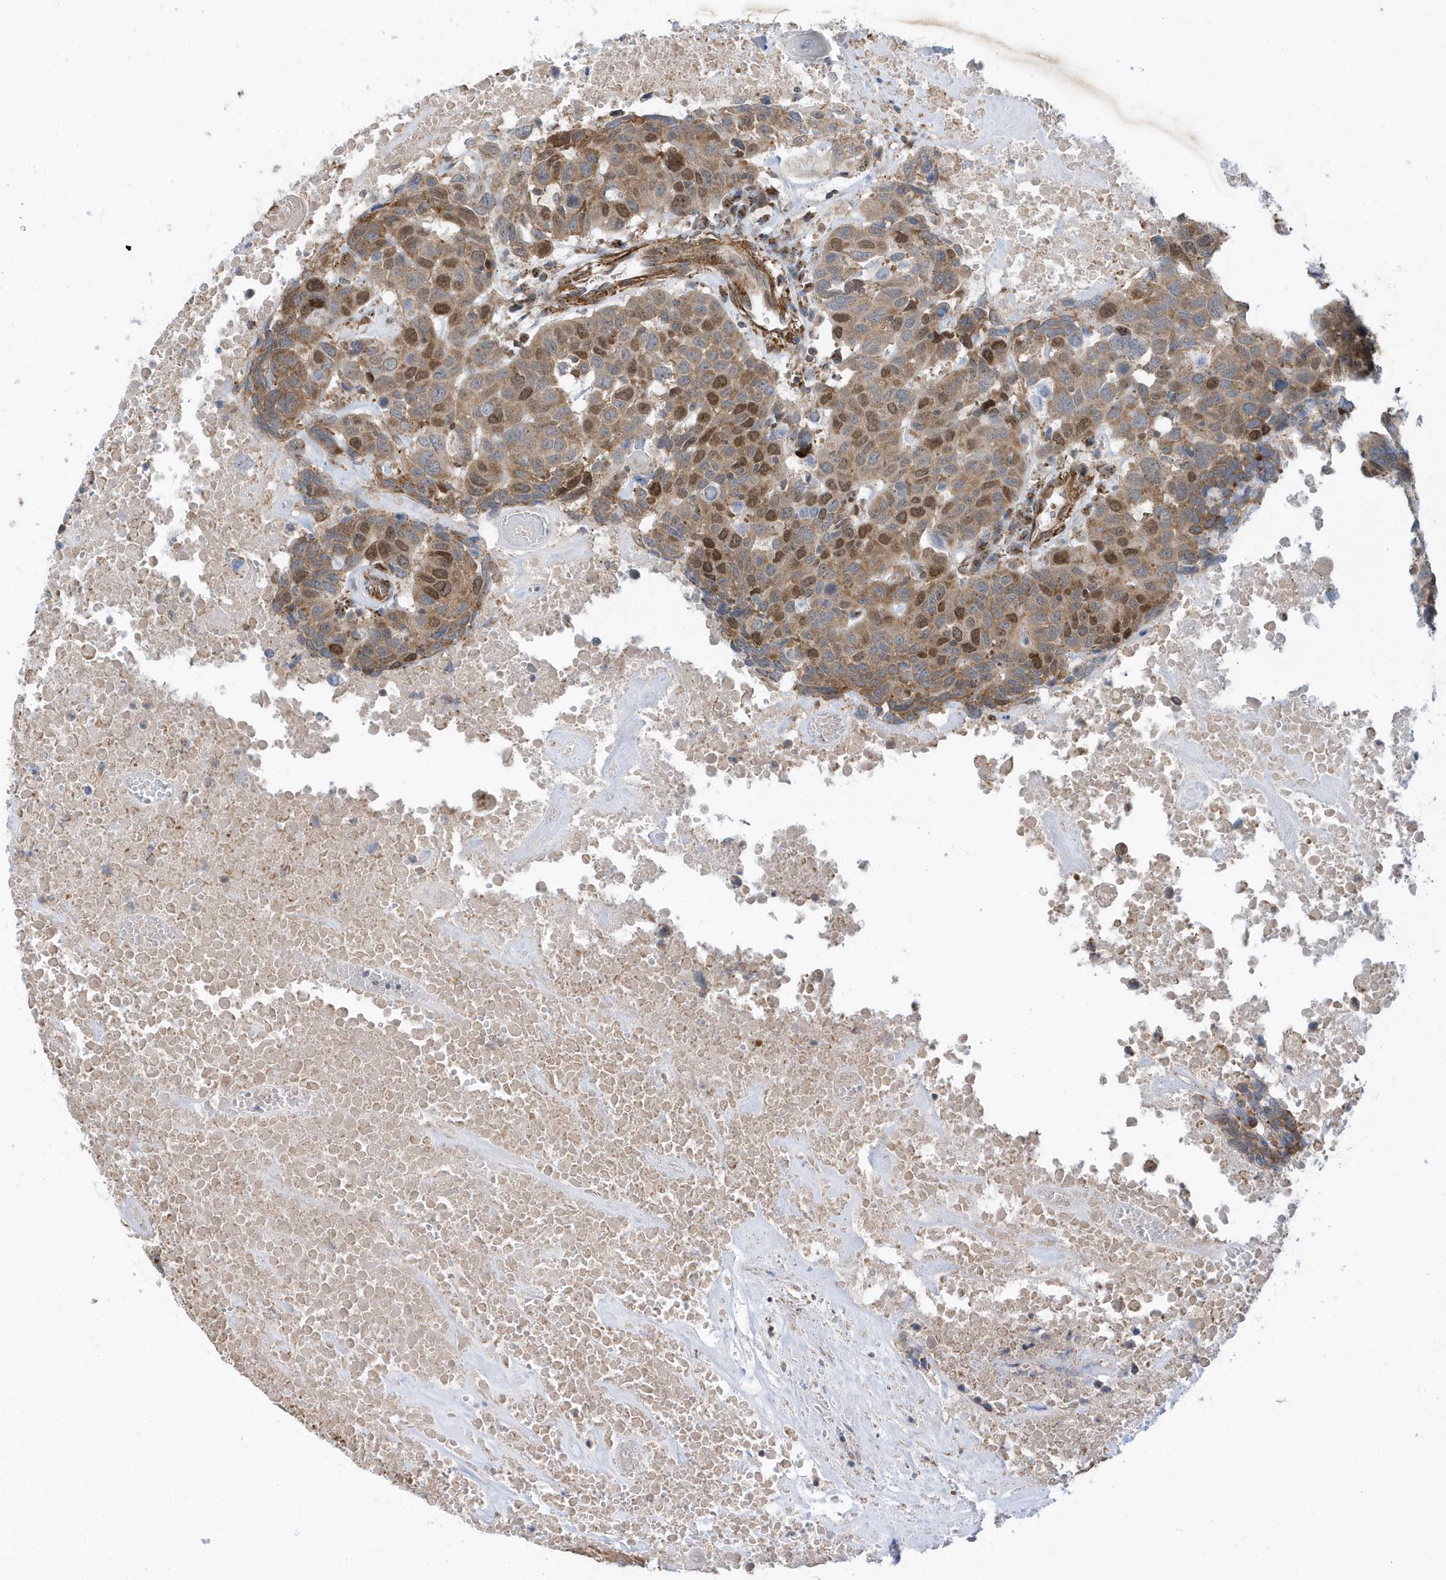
{"staining": {"intensity": "moderate", "quantity": ">75%", "location": "cytoplasmic/membranous,nuclear"}, "tissue": "head and neck cancer", "cell_type": "Tumor cells", "image_type": "cancer", "snomed": [{"axis": "morphology", "description": "Squamous cell carcinoma, NOS"}, {"axis": "topography", "description": "Head-Neck"}], "caption": "IHC (DAB) staining of human head and neck cancer (squamous cell carcinoma) exhibits moderate cytoplasmic/membranous and nuclear protein staining in about >75% of tumor cells. The protein of interest is shown in brown color, while the nuclei are stained blue.", "gene": "HRH4", "patient": {"sex": "male", "age": 66}}